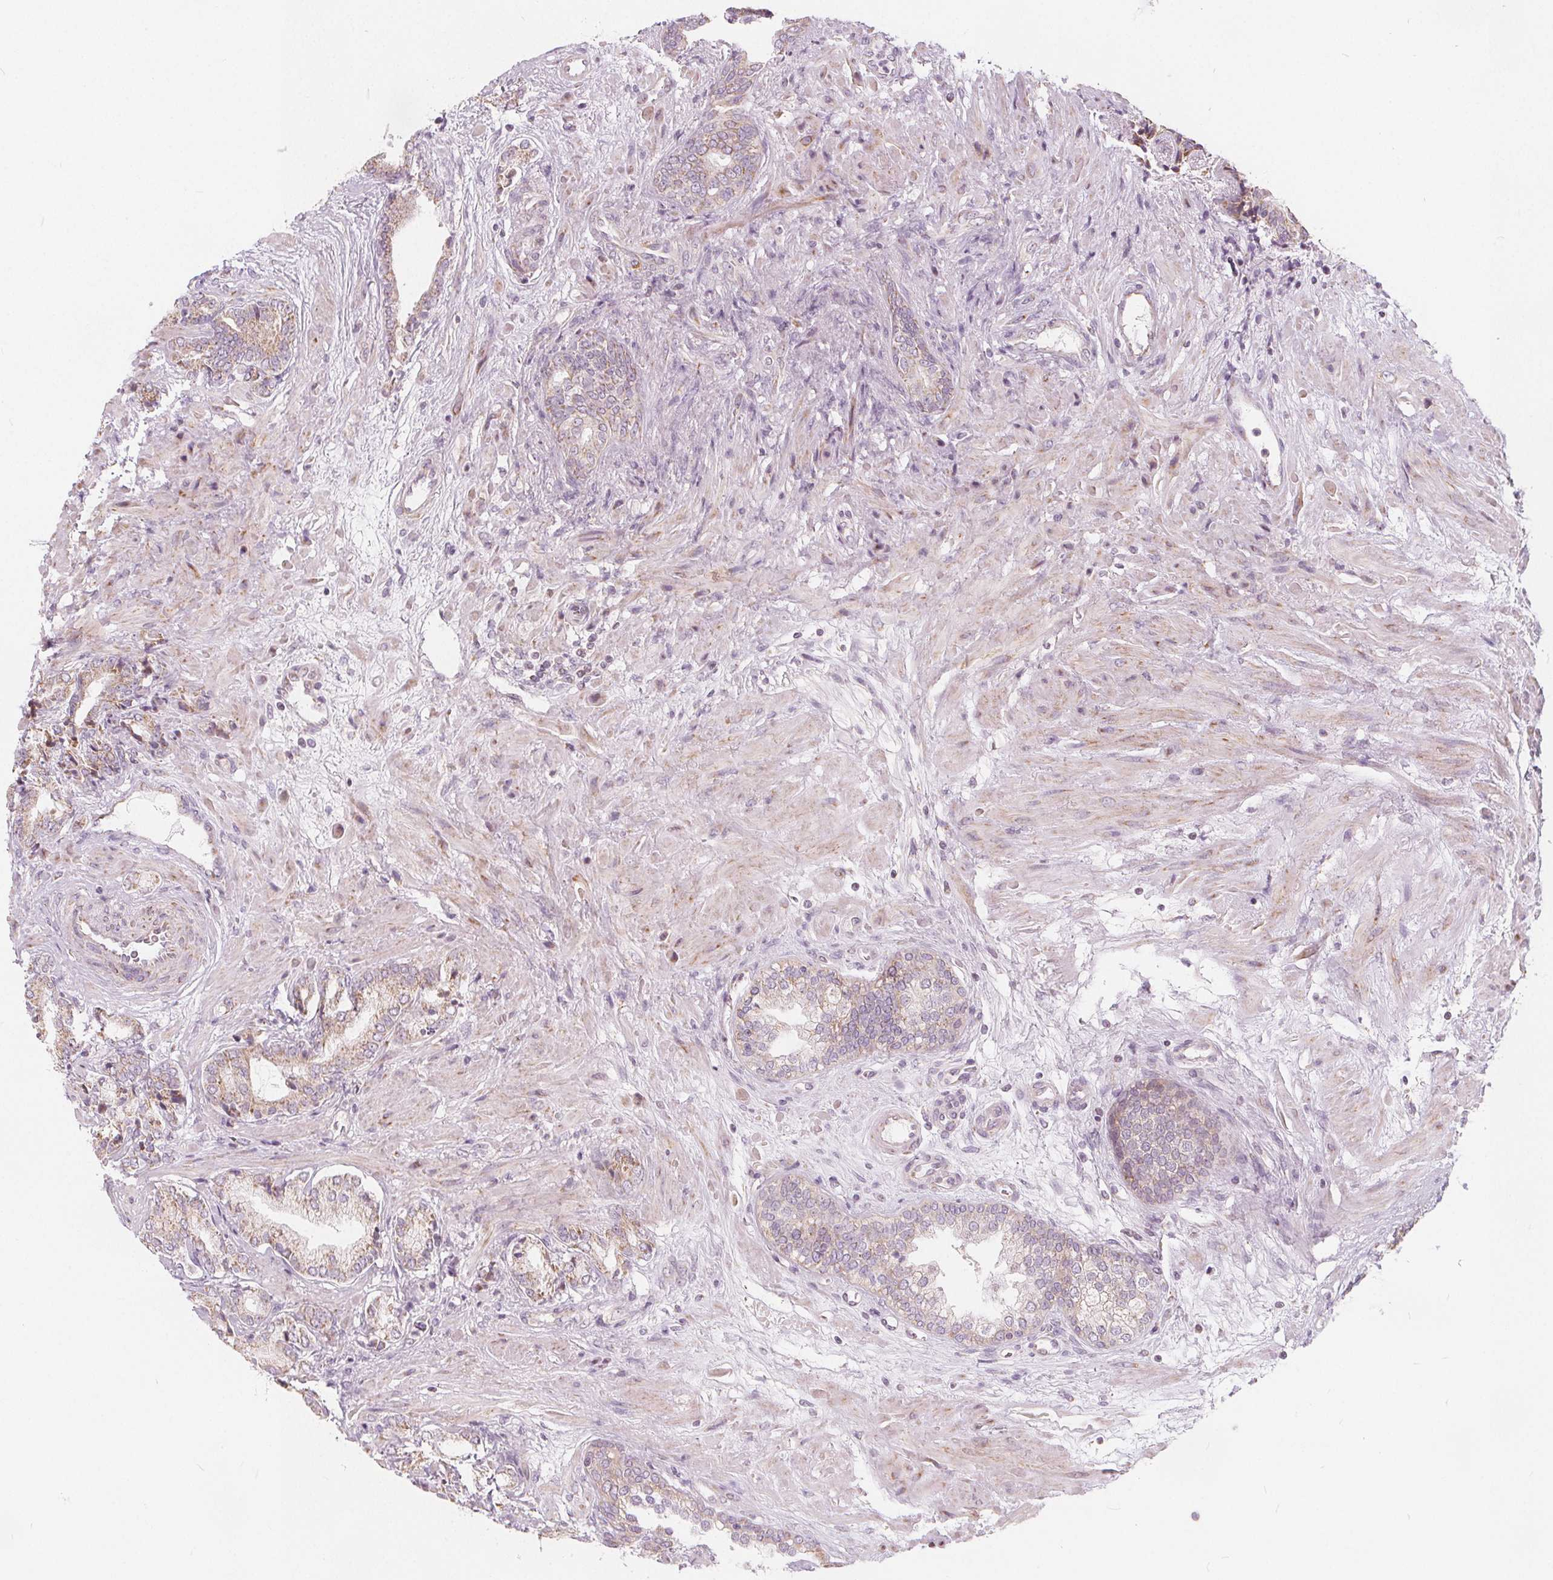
{"staining": {"intensity": "weak", "quantity": ">75%", "location": "cytoplasmic/membranous"}, "tissue": "prostate cancer", "cell_type": "Tumor cells", "image_type": "cancer", "snomed": [{"axis": "morphology", "description": "Adenocarcinoma, High grade"}, {"axis": "topography", "description": "Prostate"}], "caption": "A brown stain labels weak cytoplasmic/membranous staining of a protein in human prostate cancer tumor cells. (DAB IHC, brown staining for protein, blue staining for nuclei).", "gene": "NUP210L", "patient": {"sex": "male", "age": 56}}